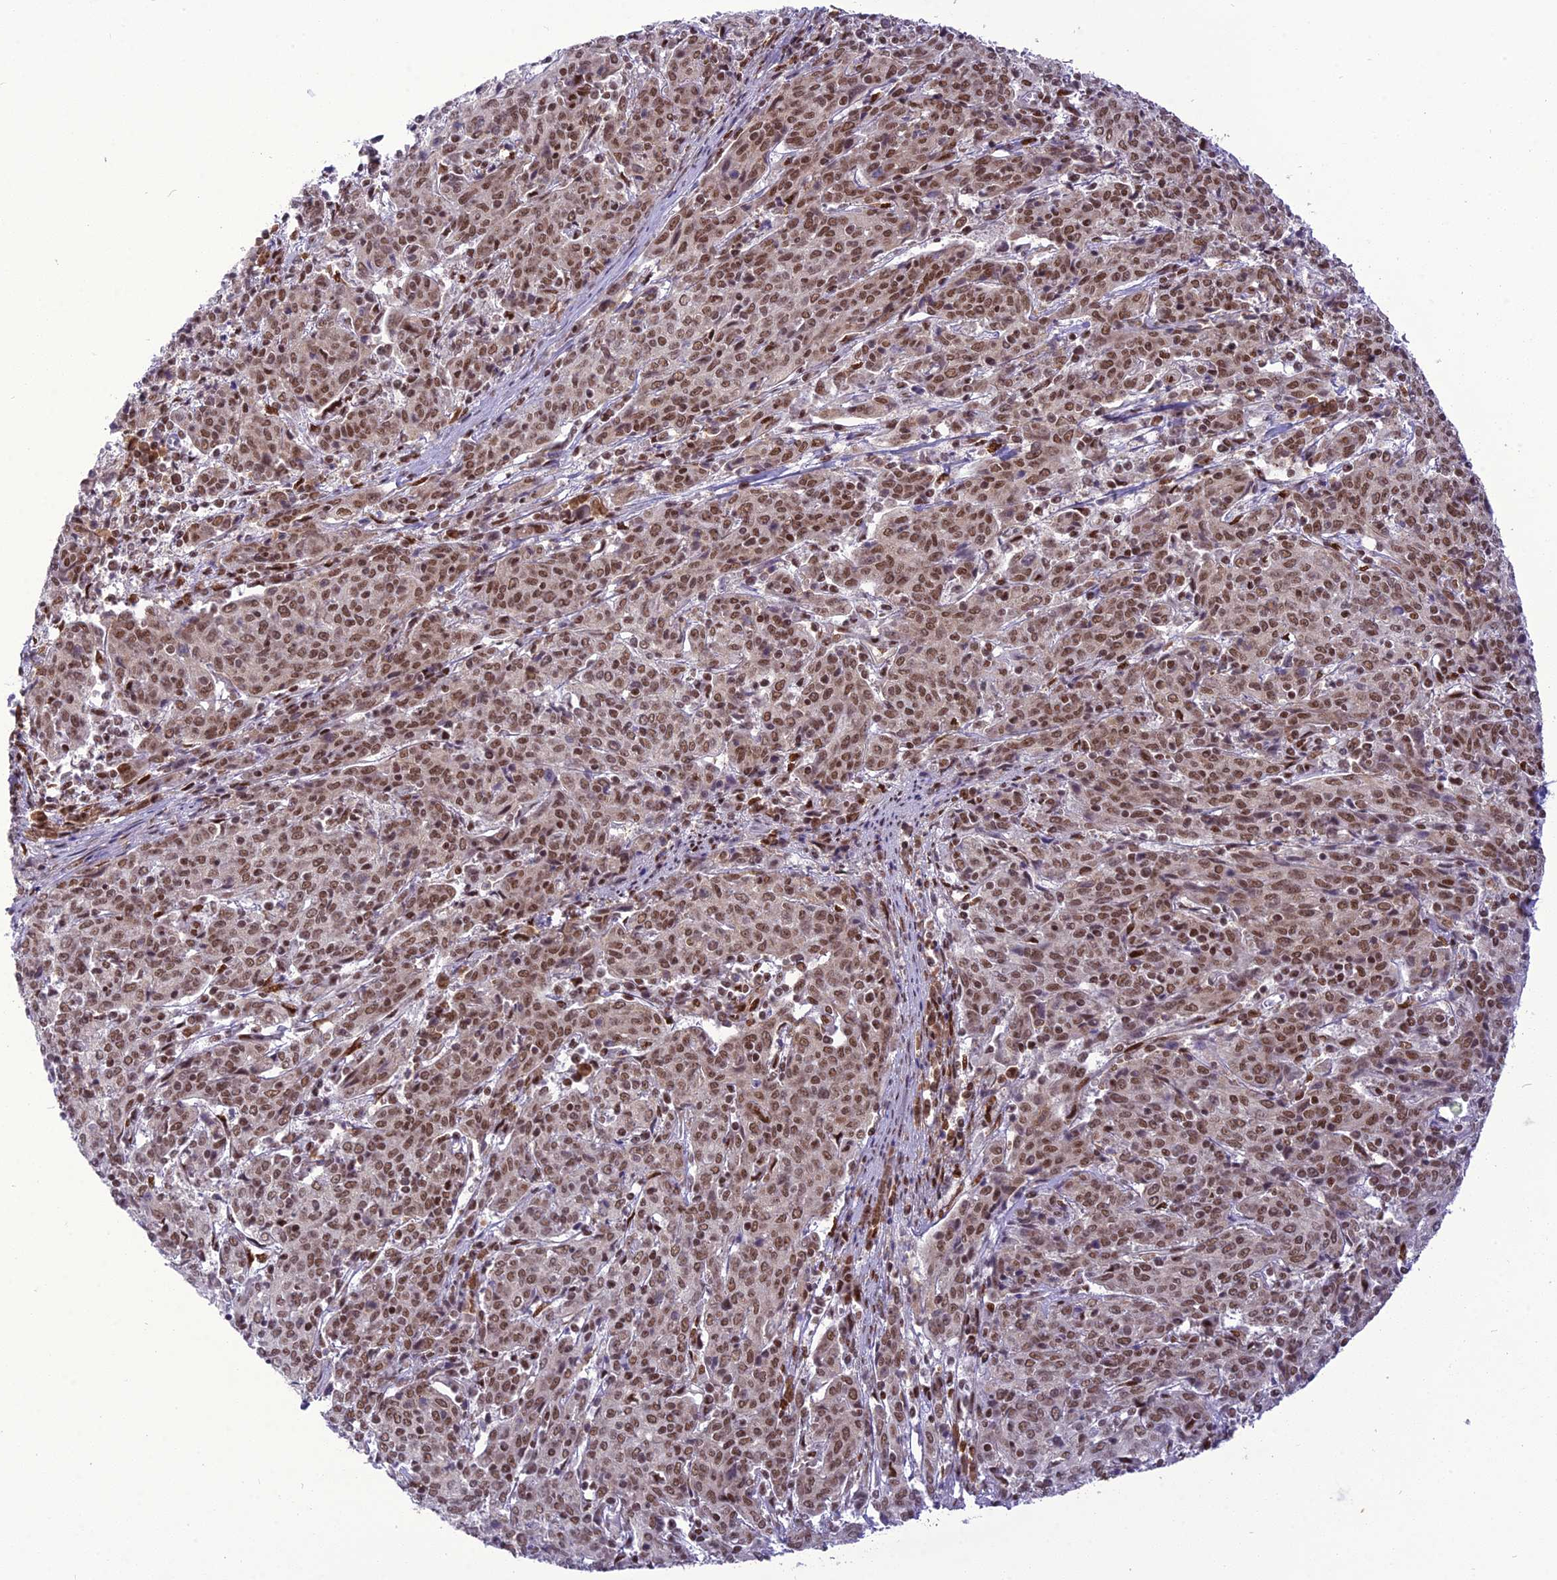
{"staining": {"intensity": "moderate", "quantity": ">75%", "location": "nuclear"}, "tissue": "cervical cancer", "cell_type": "Tumor cells", "image_type": "cancer", "snomed": [{"axis": "morphology", "description": "Squamous cell carcinoma, NOS"}, {"axis": "topography", "description": "Cervix"}], "caption": "Immunohistochemistry photomicrograph of human squamous cell carcinoma (cervical) stained for a protein (brown), which shows medium levels of moderate nuclear positivity in about >75% of tumor cells.", "gene": "DDX1", "patient": {"sex": "female", "age": 67}}